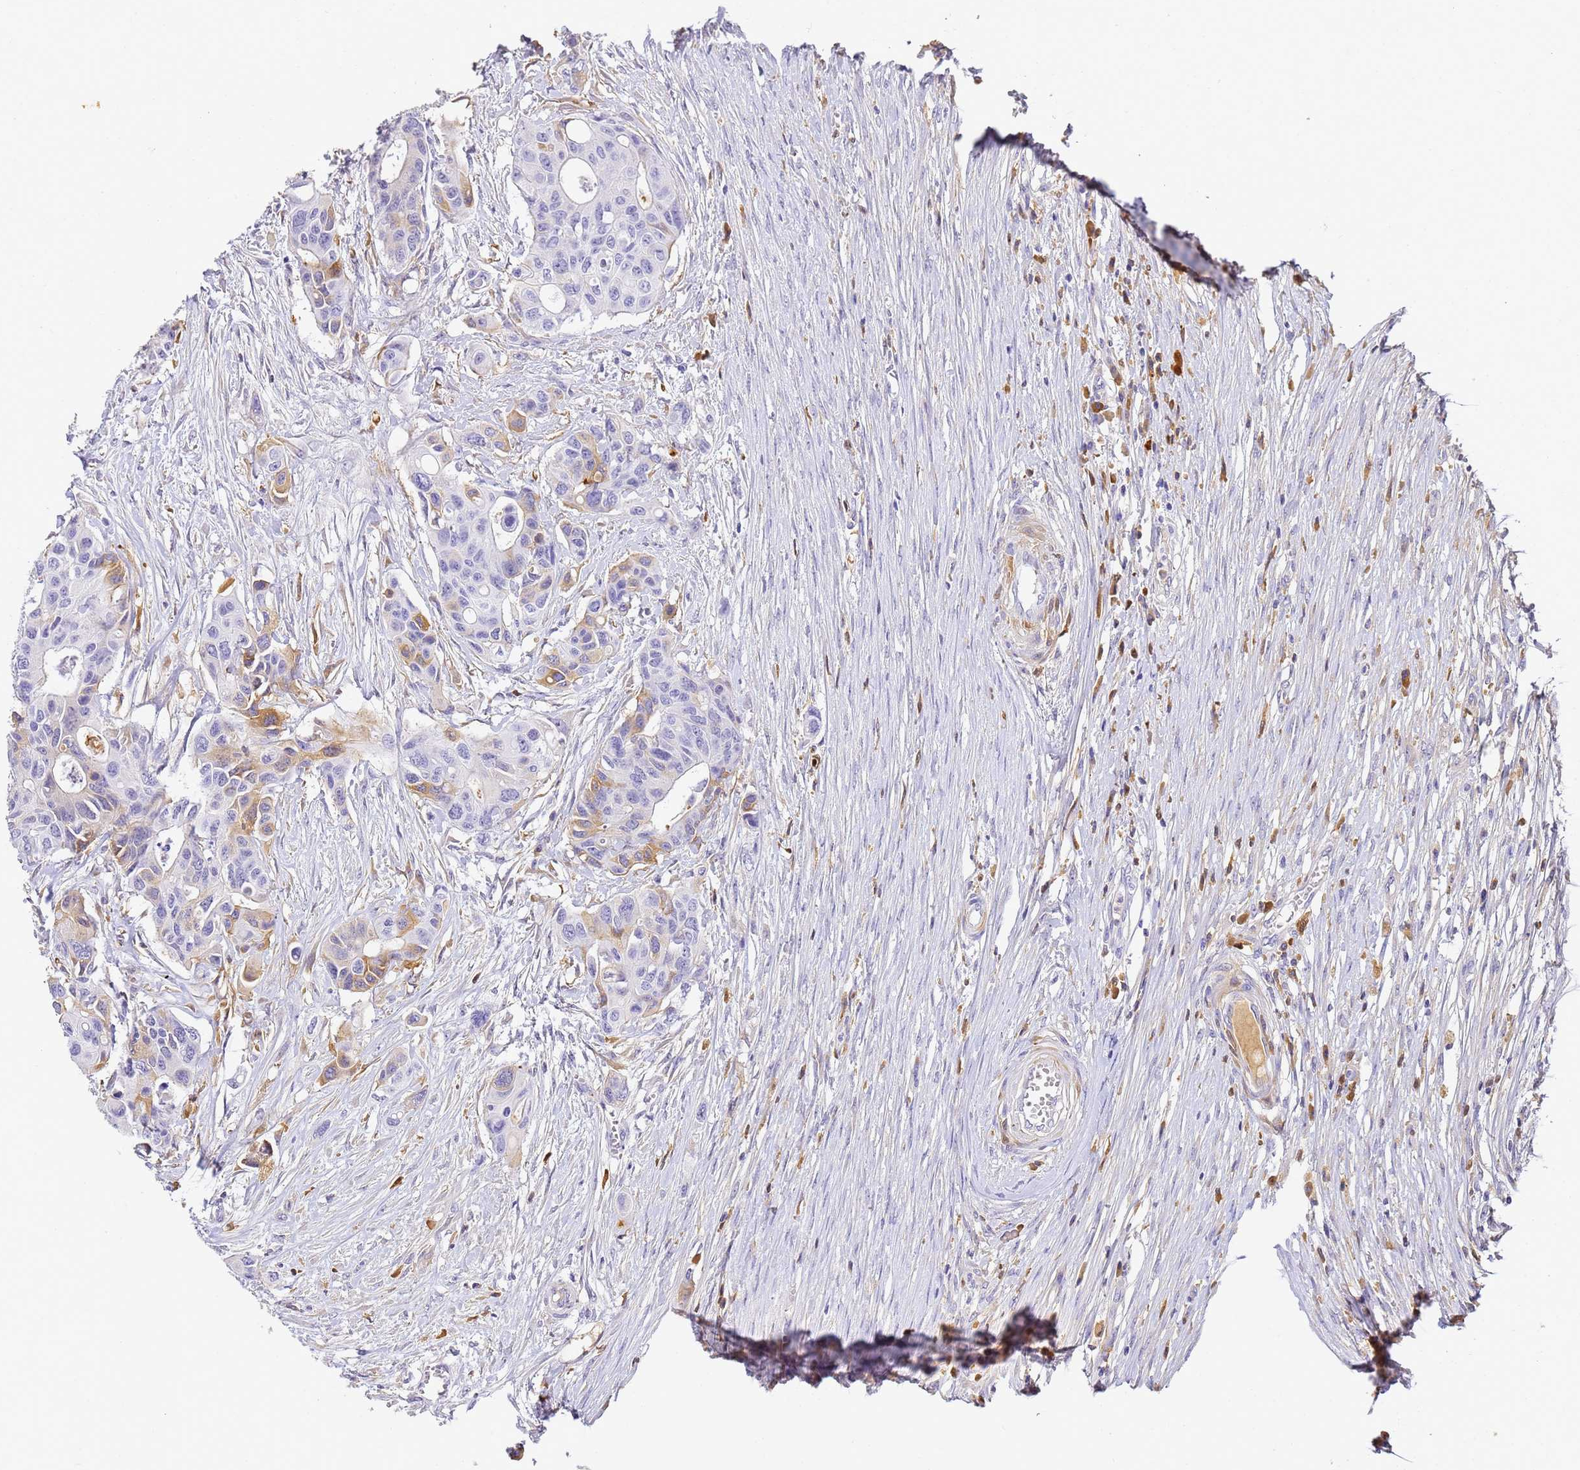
{"staining": {"intensity": "moderate", "quantity": "<25%", "location": "cytoplasmic/membranous"}, "tissue": "colorectal cancer", "cell_type": "Tumor cells", "image_type": "cancer", "snomed": [{"axis": "morphology", "description": "Adenocarcinoma, NOS"}, {"axis": "topography", "description": "Colon"}], "caption": "Colorectal adenocarcinoma stained with a brown dye displays moderate cytoplasmic/membranous positive expression in about <25% of tumor cells.", "gene": "CFHR2", "patient": {"sex": "male", "age": 77}}